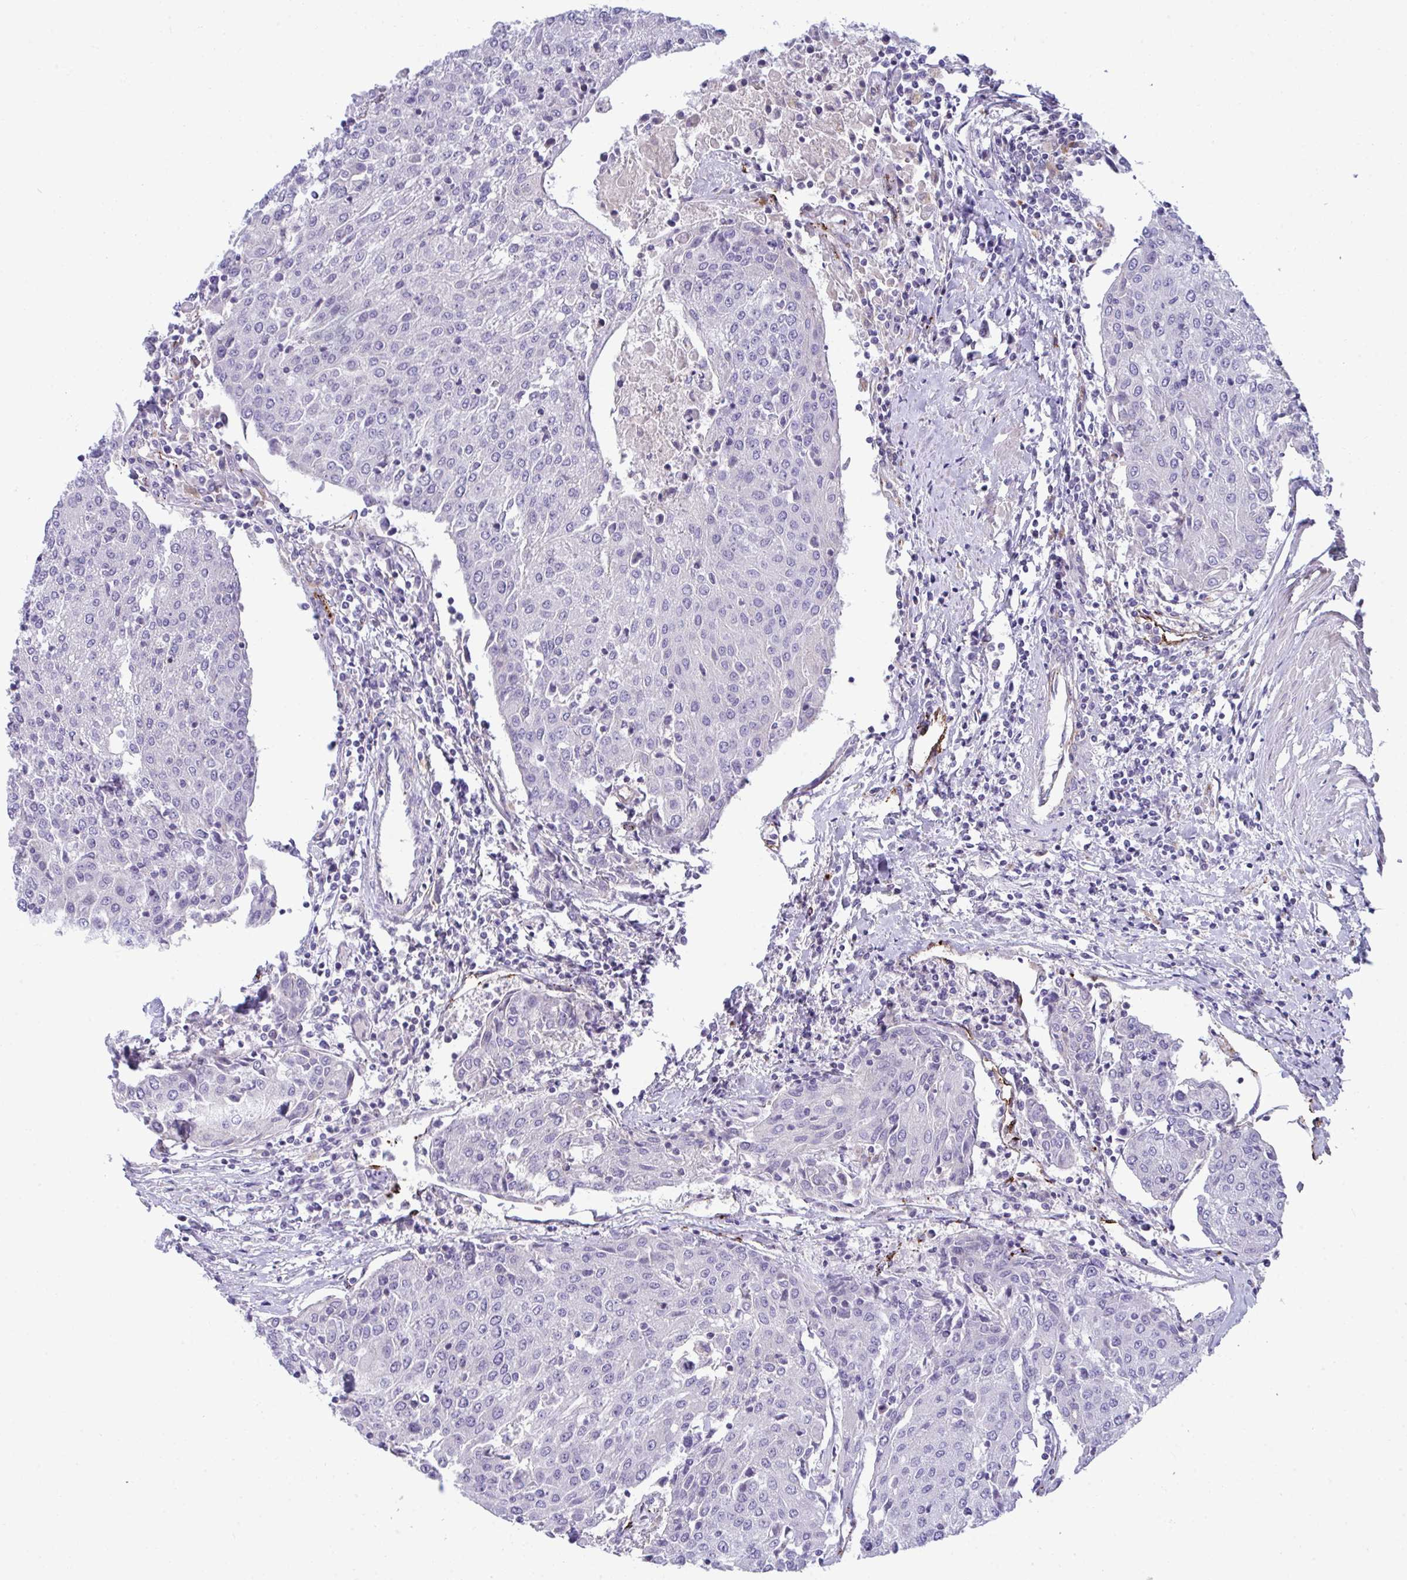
{"staining": {"intensity": "negative", "quantity": "none", "location": "none"}, "tissue": "urothelial cancer", "cell_type": "Tumor cells", "image_type": "cancer", "snomed": [{"axis": "morphology", "description": "Urothelial carcinoma, High grade"}, {"axis": "topography", "description": "Urinary bladder"}], "caption": "Immunohistochemical staining of urothelial cancer shows no significant positivity in tumor cells. Brightfield microscopy of immunohistochemistry (IHC) stained with DAB (brown) and hematoxylin (blue), captured at high magnification.", "gene": "TOR1AIP2", "patient": {"sex": "female", "age": 85}}